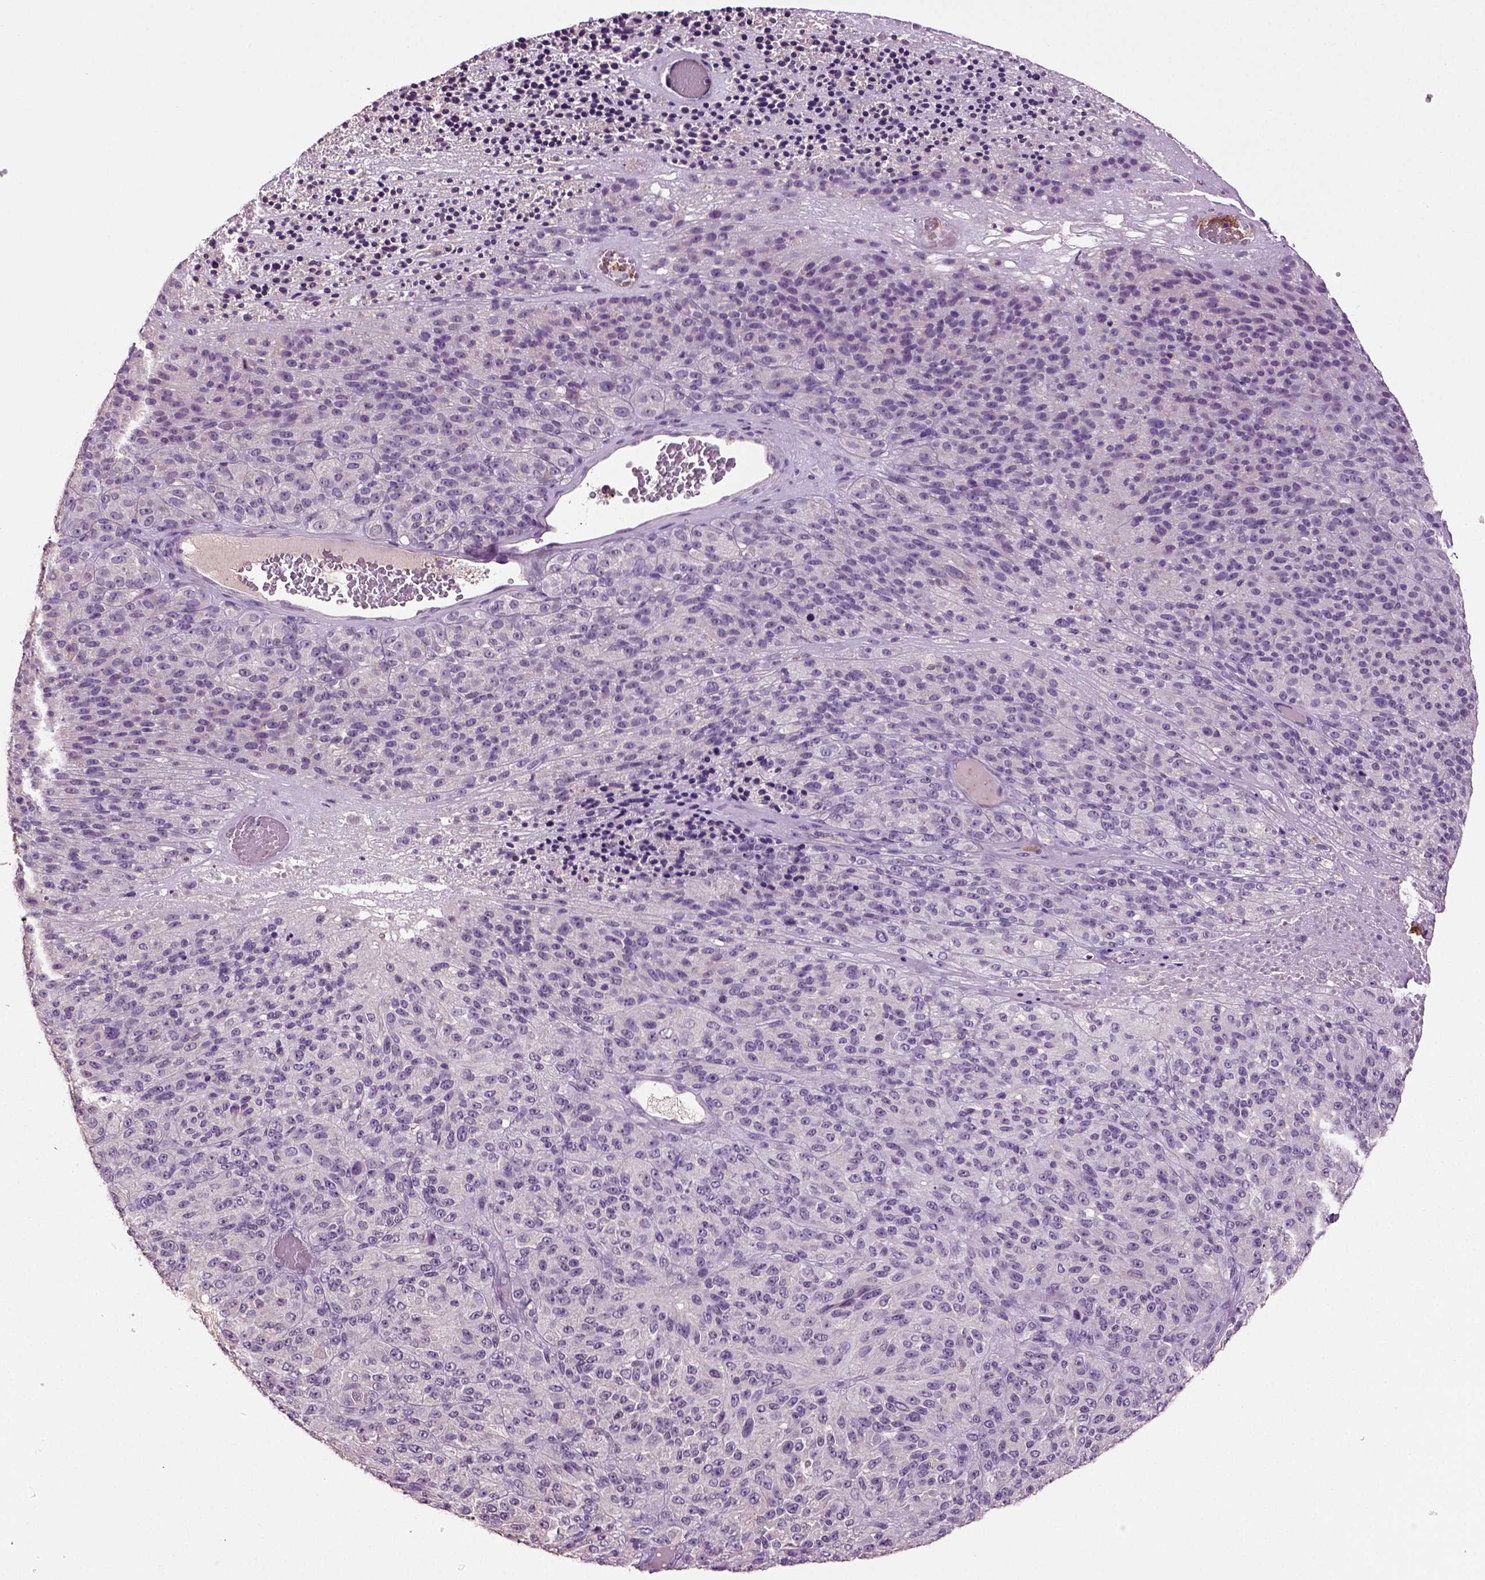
{"staining": {"intensity": "negative", "quantity": "none", "location": "none"}, "tissue": "melanoma", "cell_type": "Tumor cells", "image_type": "cancer", "snomed": [{"axis": "morphology", "description": "Malignant melanoma, Metastatic site"}, {"axis": "topography", "description": "Brain"}], "caption": "Tumor cells are negative for brown protein staining in malignant melanoma (metastatic site). (DAB immunohistochemistry with hematoxylin counter stain).", "gene": "DEFB118", "patient": {"sex": "female", "age": 56}}